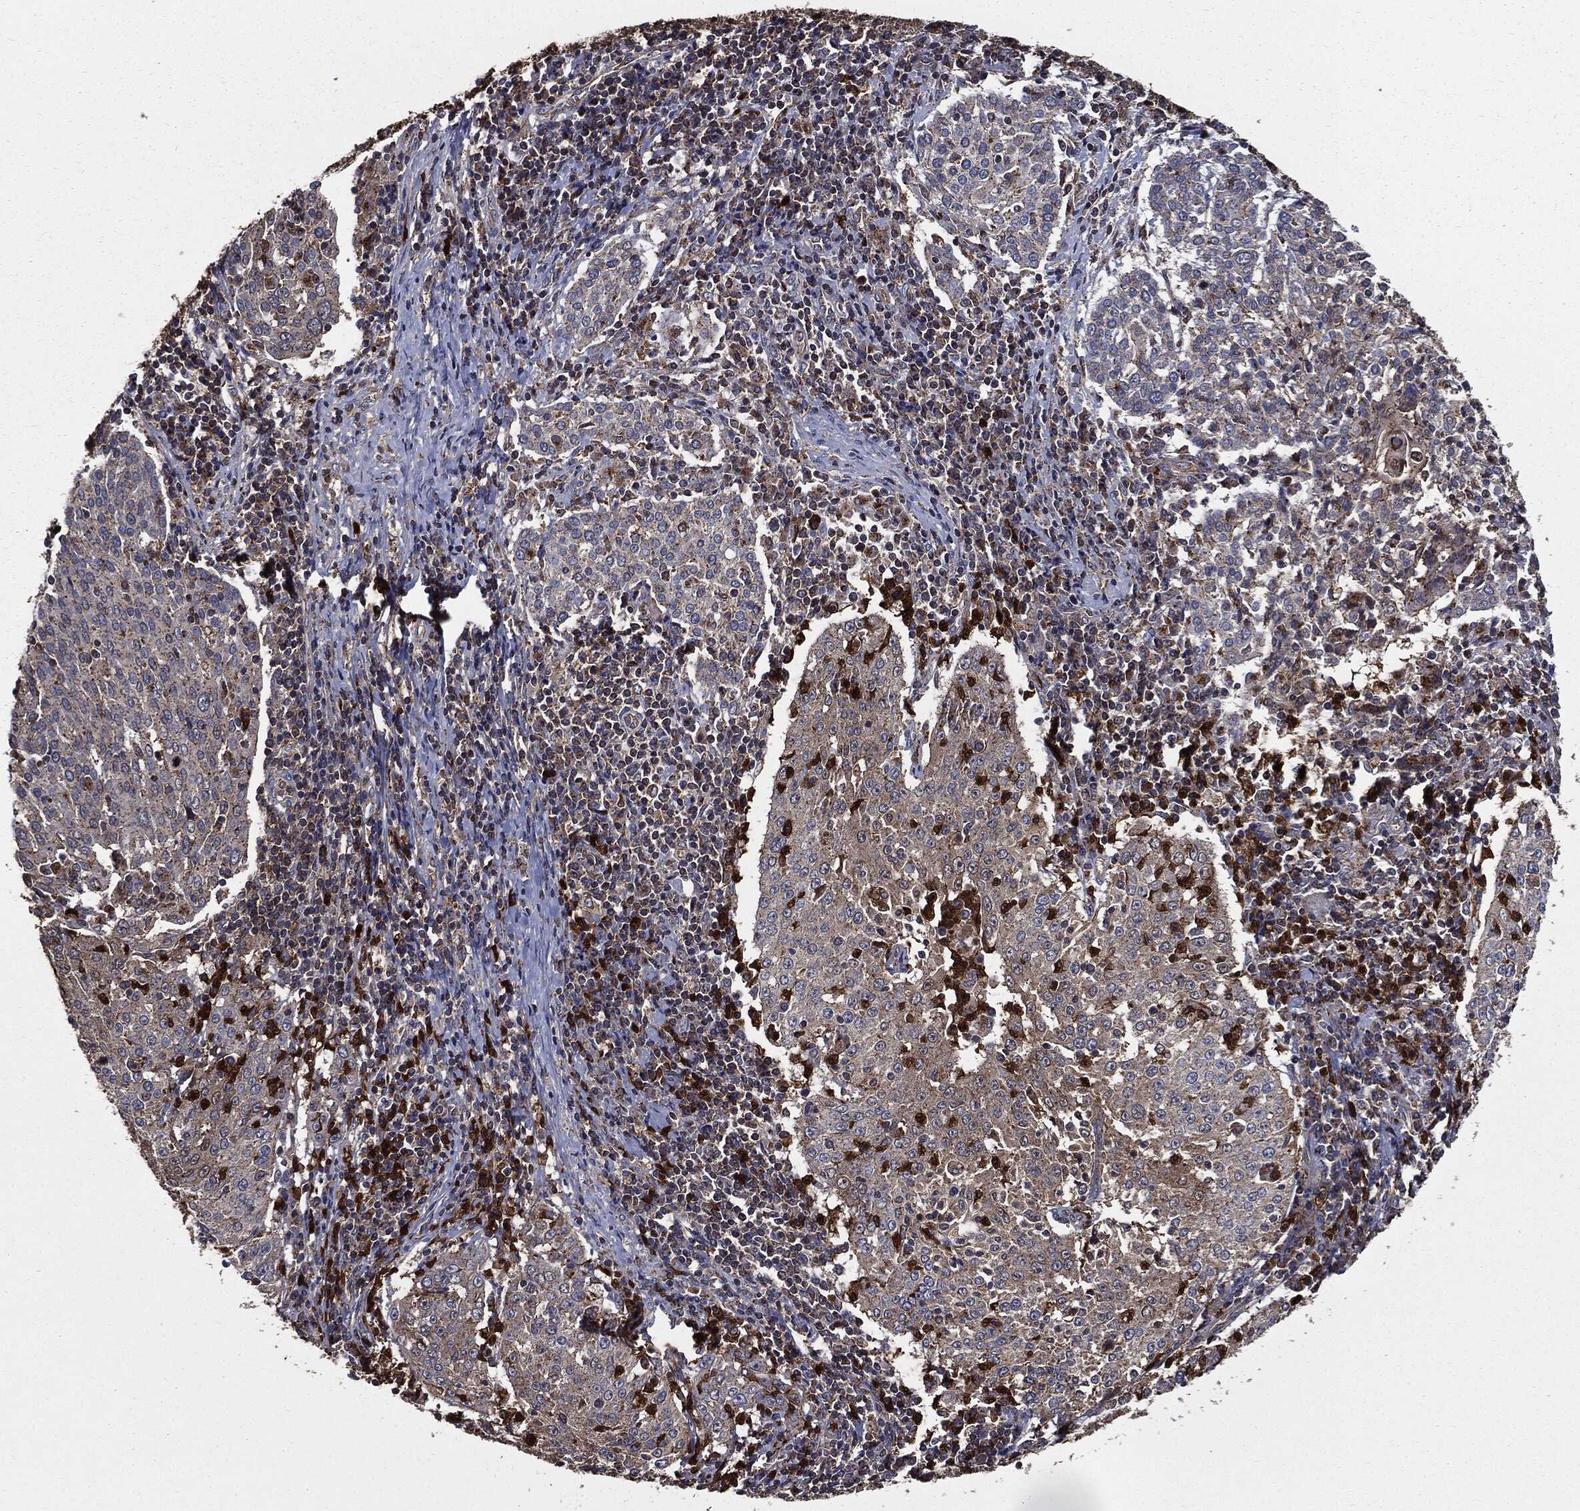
{"staining": {"intensity": "moderate", "quantity": "<25%", "location": "cytoplasmic/membranous"}, "tissue": "cervical cancer", "cell_type": "Tumor cells", "image_type": "cancer", "snomed": [{"axis": "morphology", "description": "Squamous cell carcinoma, NOS"}, {"axis": "topography", "description": "Cervix"}], "caption": "Protein staining by IHC shows moderate cytoplasmic/membranous expression in approximately <25% of tumor cells in cervical squamous cell carcinoma.", "gene": "PDCD6IP", "patient": {"sex": "female", "age": 41}}